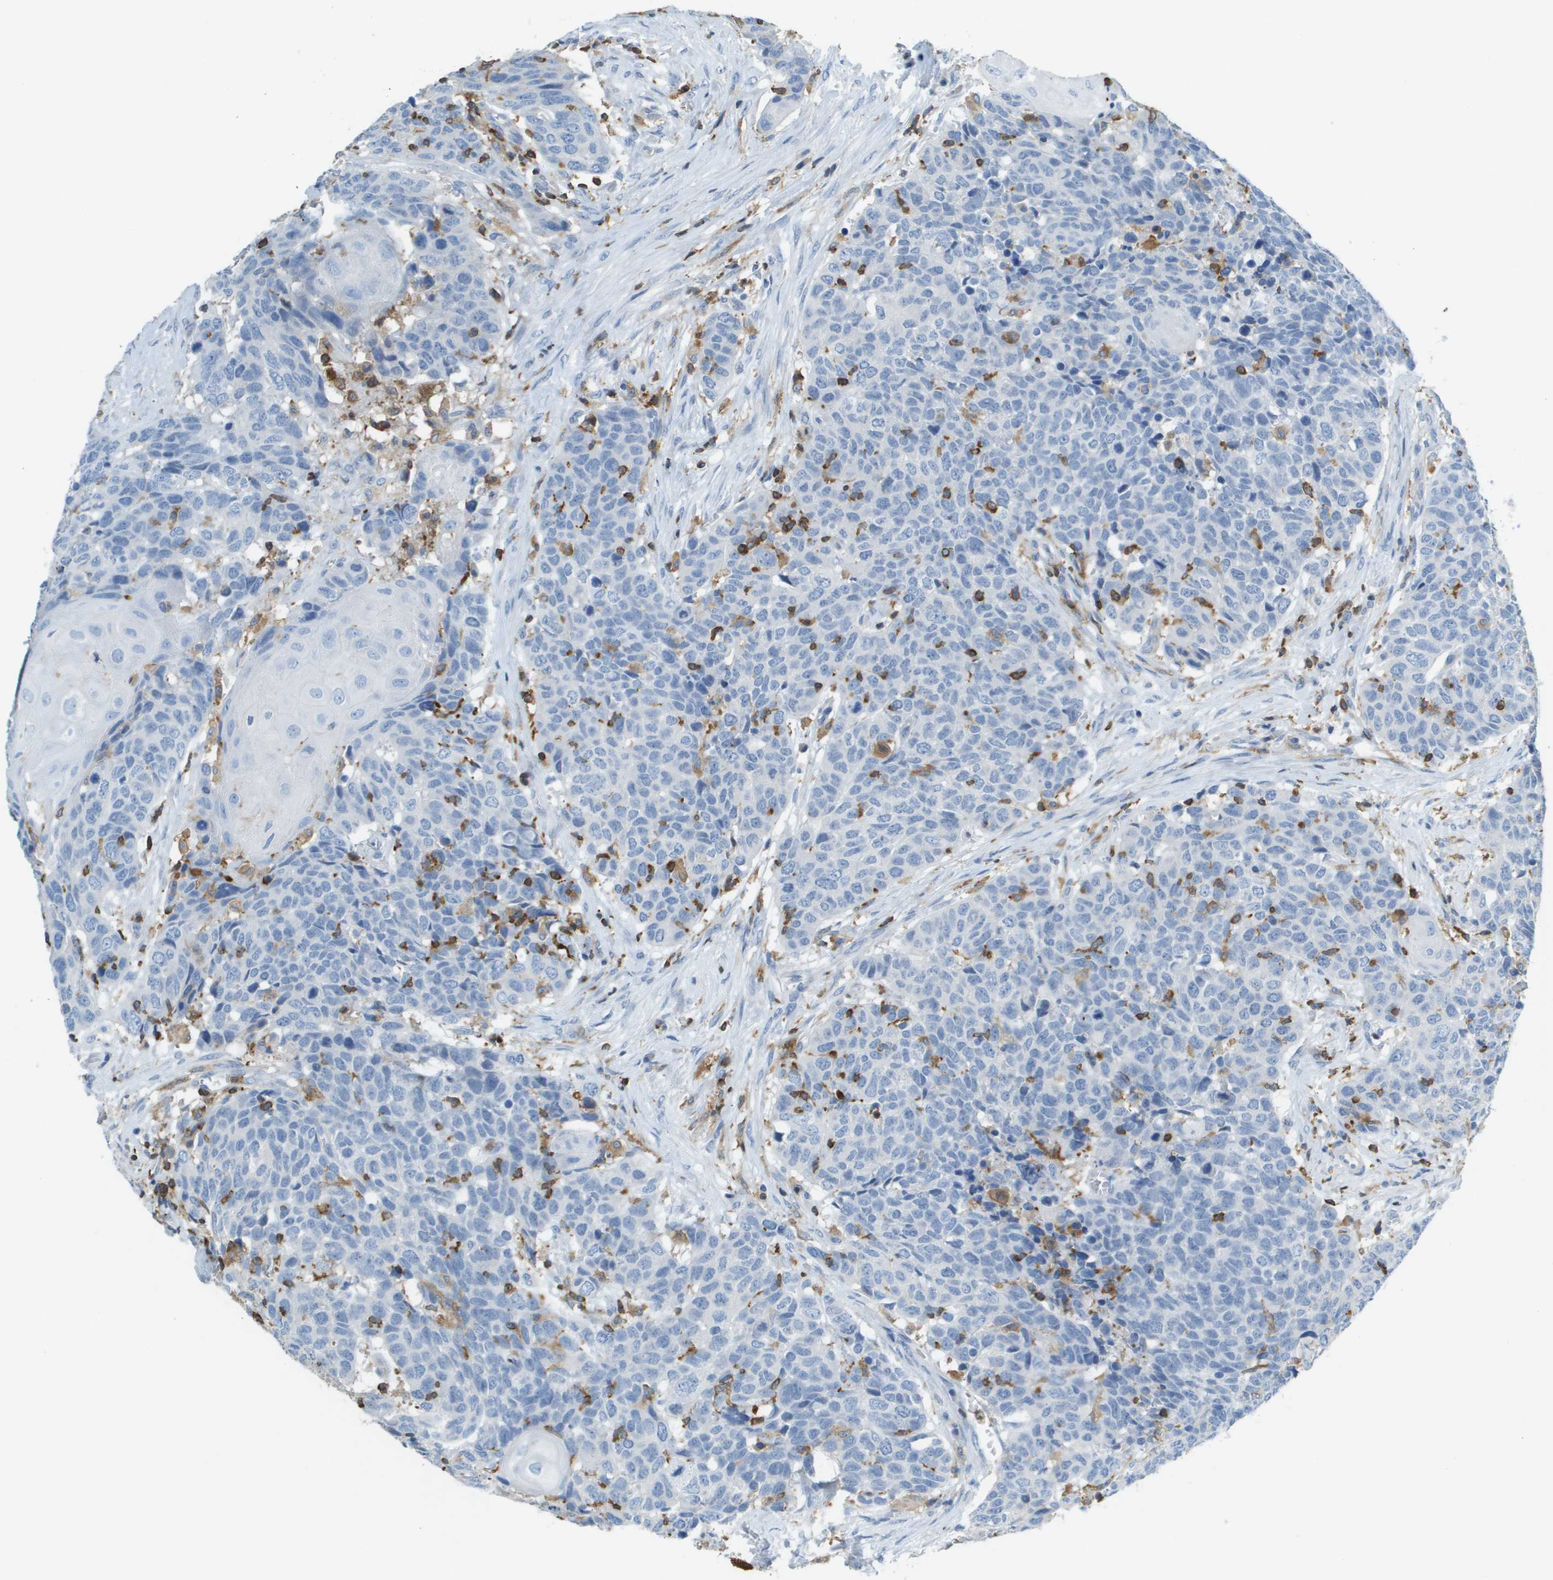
{"staining": {"intensity": "negative", "quantity": "none", "location": "none"}, "tissue": "head and neck cancer", "cell_type": "Tumor cells", "image_type": "cancer", "snomed": [{"axis": "morphology", "description": "Squamous cell carcinoma, NOS"}, {"axis": "topography", "description": "Head-Neck"}], "caption": "Tumor cells show no significant protein expression in head and neck cancer (squamous cell carcinoma).", "gene": "APBB1IP", "patient": {"sex": "male", "age": 66}}